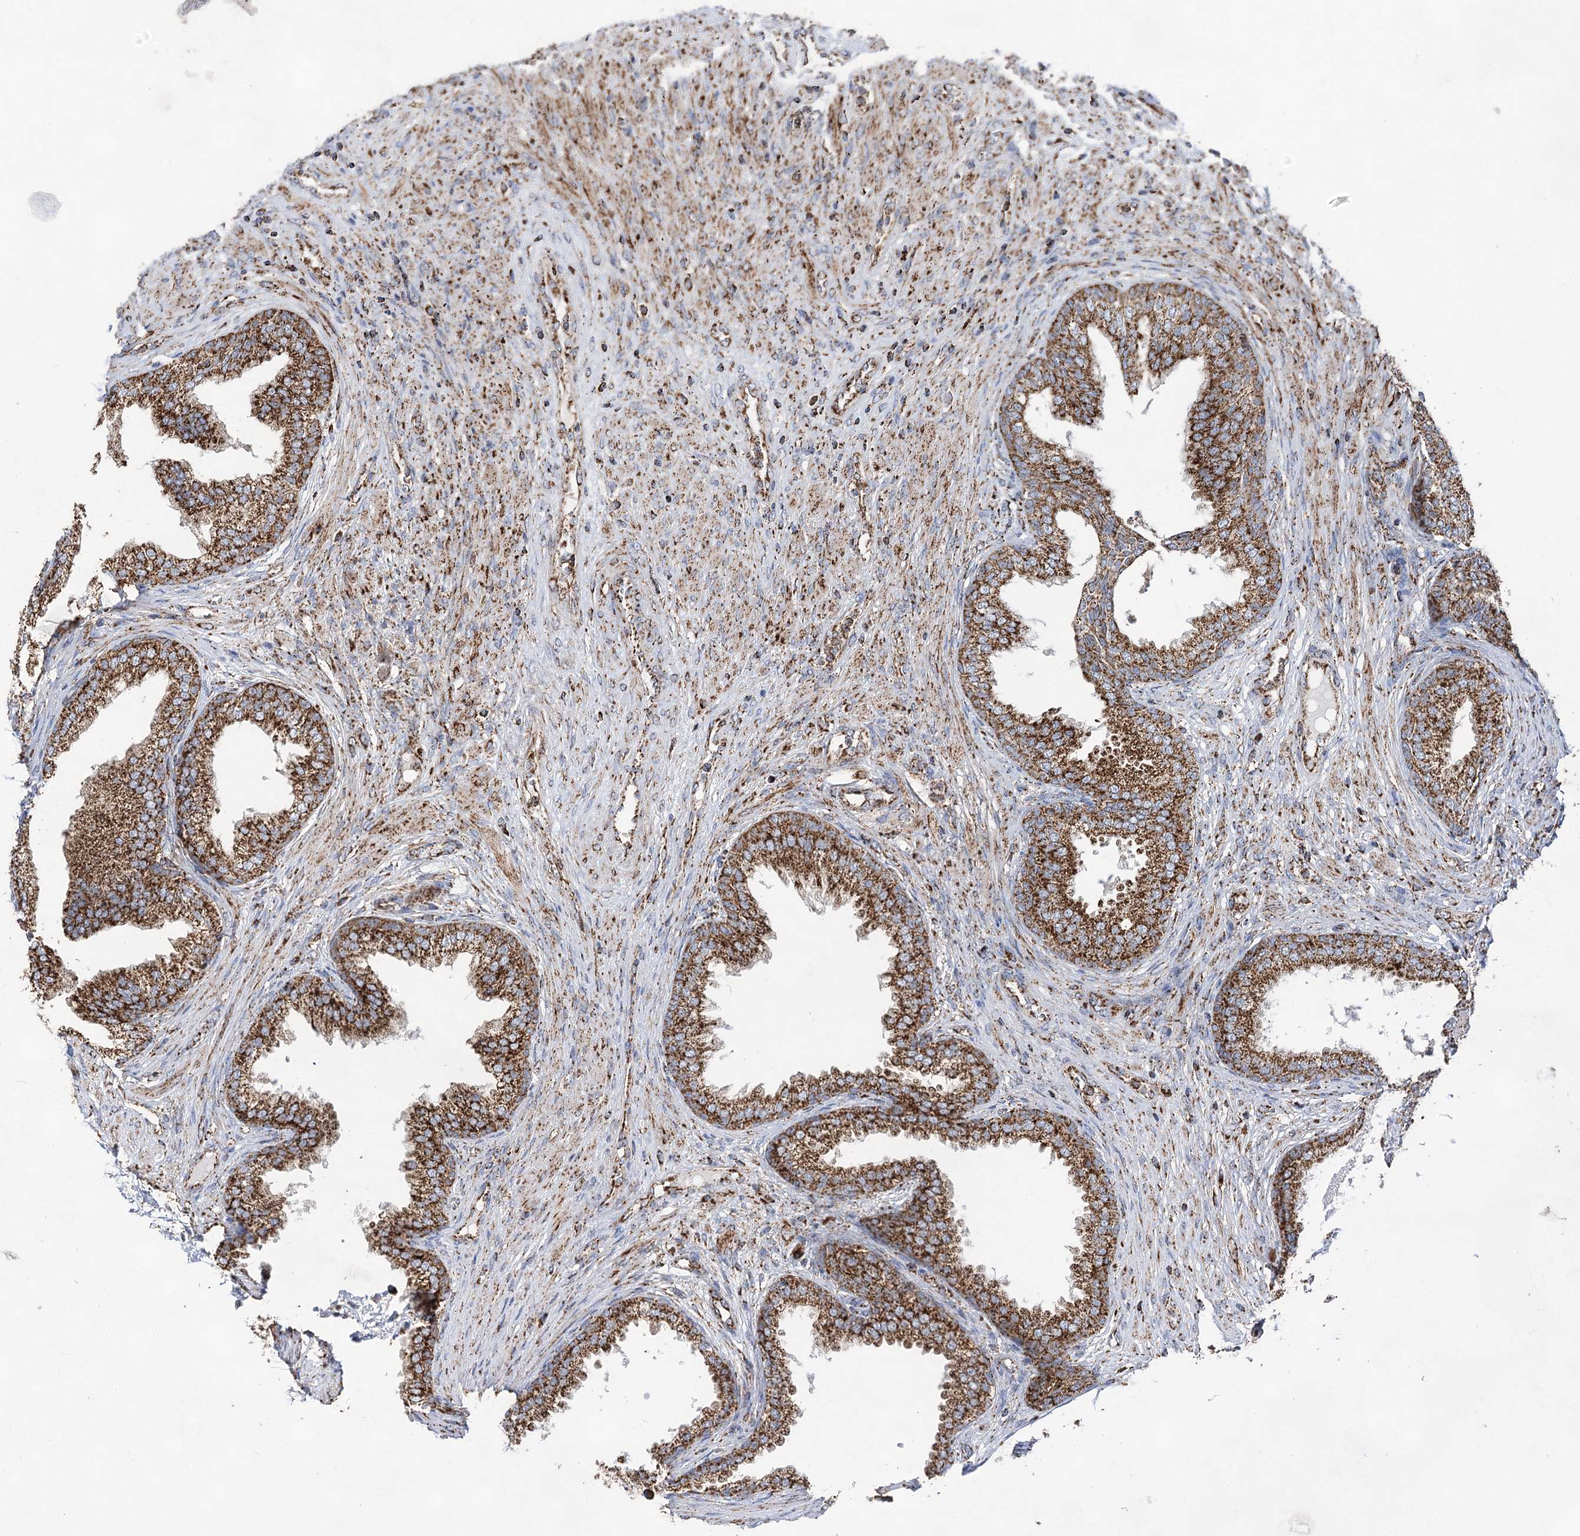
{"staining": {"intensity": "strong", "quantity": ">75%", "location": "cytoplasmic/membranous"}, "tissue": "prostate", "cell_type": "Glandular cells", "image_type": "normal", "snomed": [{"axis": "morphology", "description": "Normal tissue, NOS"}, {"axis": "topography", "description": "Prostate"}], "caption": "Immunohistochemical staining of unremarkable human prostate displays high levels of strong cytoplasmic/membranous expression in approximately >75% of glandular cells.", "gene": "NADK2", "patient": {"sex": "male", "age": 76}}